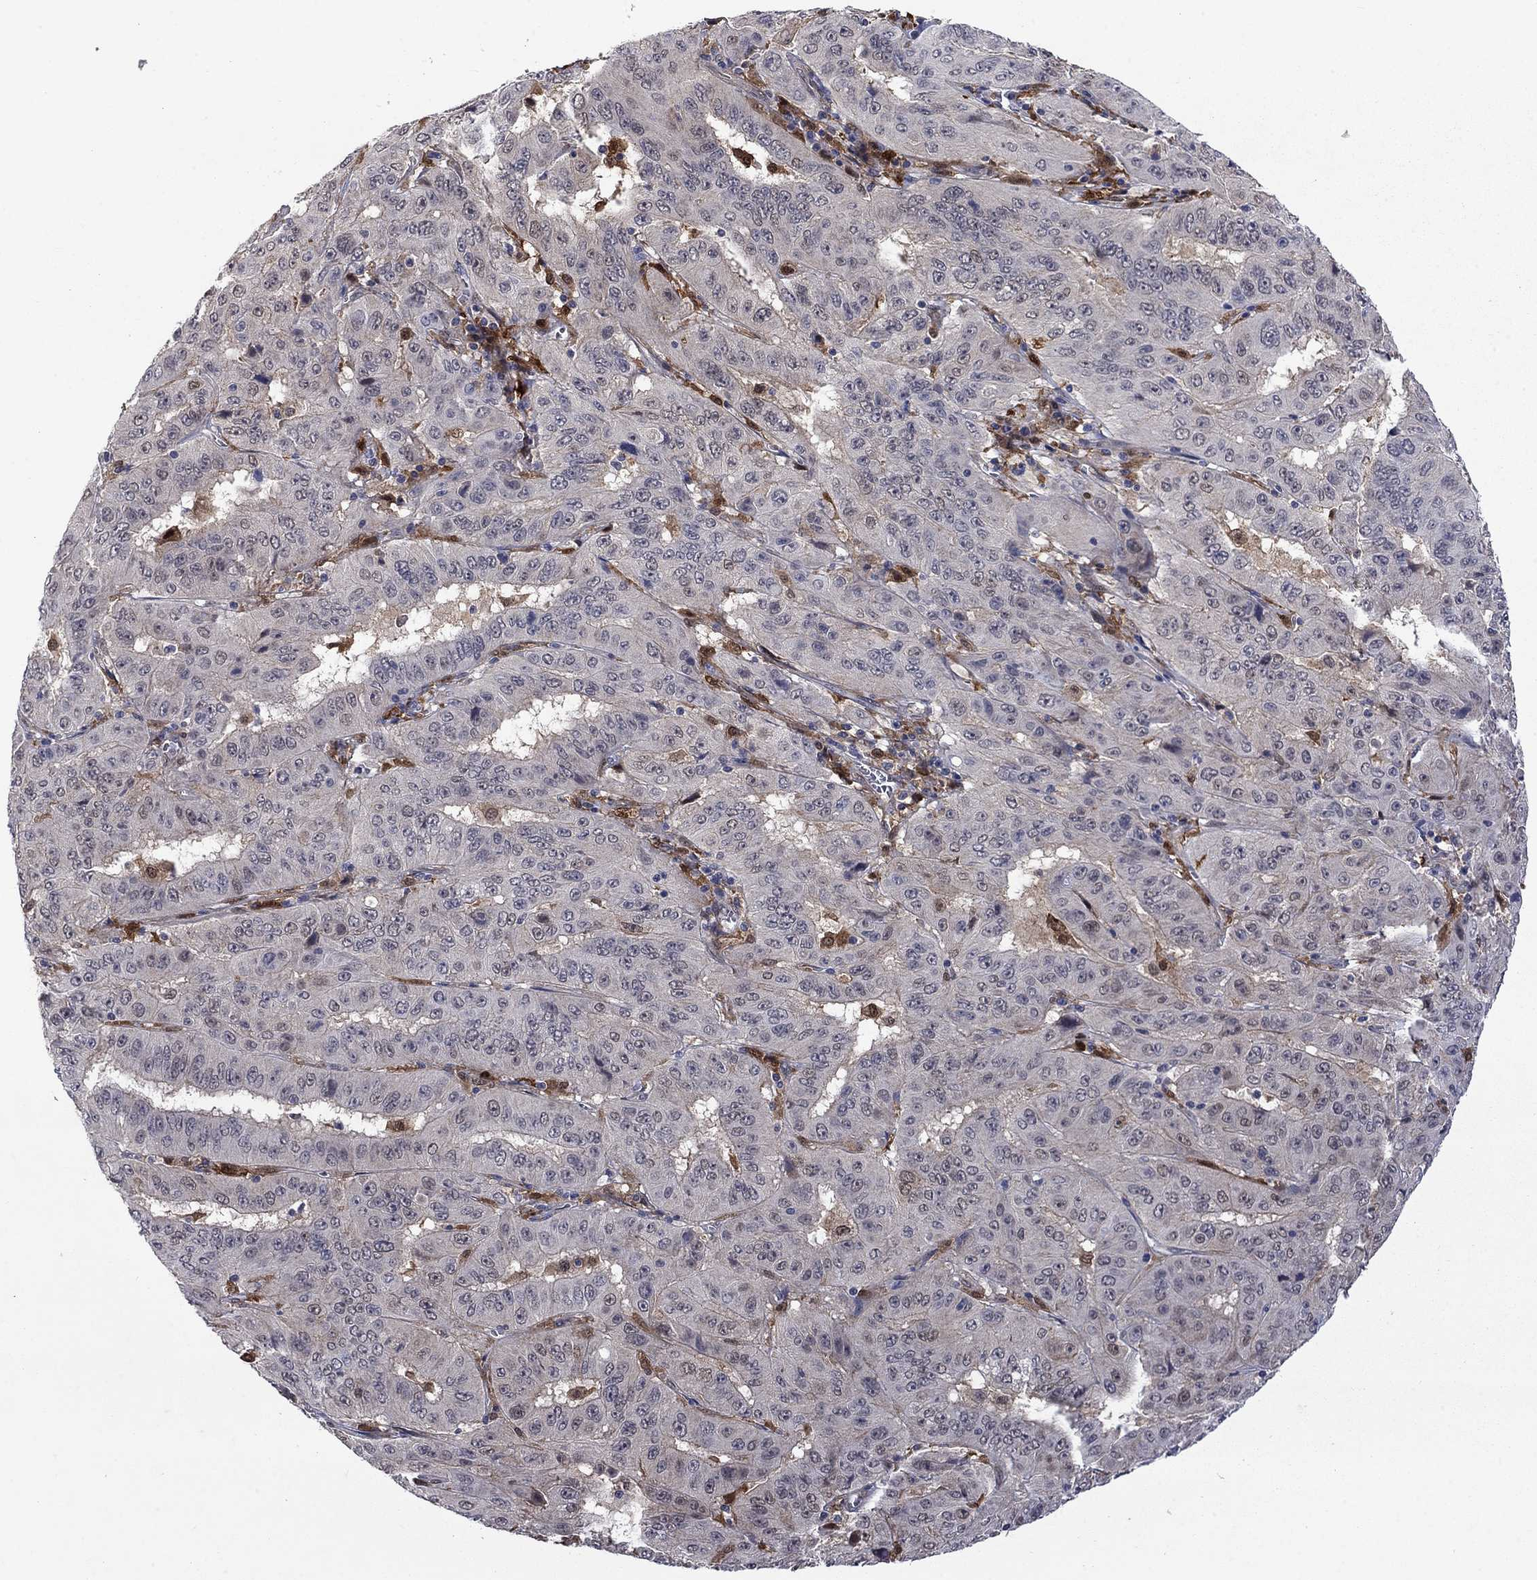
{"staining": {"intensity": "negative", "quantity": "none", "location": "none"}, "tissue": "pancreatic cancer", "cell_type": "Tumor cells", "image_type": "cancer", "snomed": [{"axis": "morphology", "description": "Adenocarcinoma, NOS"}, {"axis": "topography", "description": "Pancreas"}], "caption": "Immunohistochemical staining of human adenocarcinoma (pancreatic) shows no significant staining in tumor cells.", "gene": "CBR1", "patient": {"sex": "male", "age": 63}}